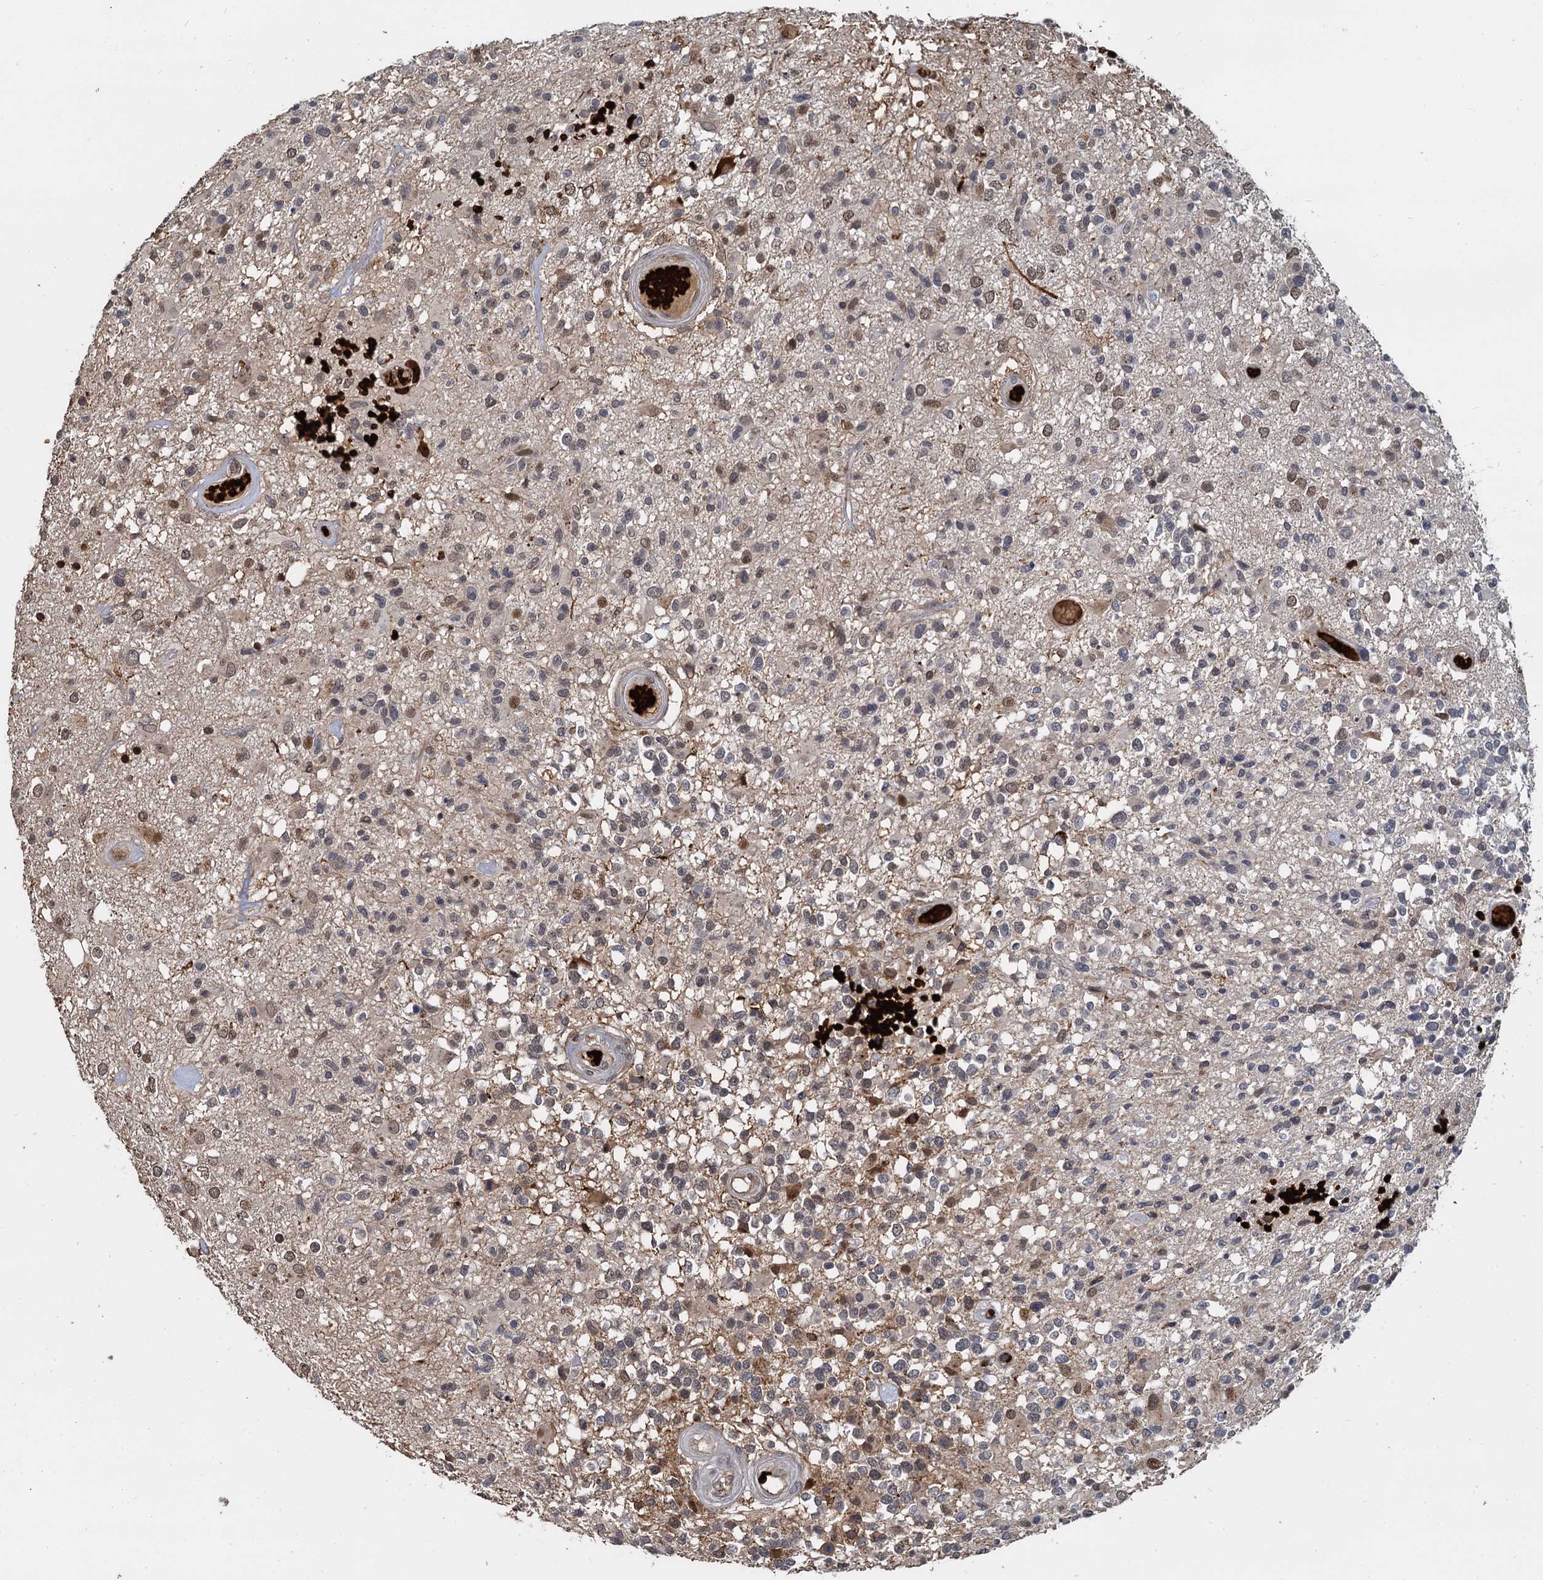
{"staining": {"intensity": "moderate", "quantity": "<25%", "location": "nuclear"}, "tissue": "glioma", "cell_type": "Tumor cells", "image_type": "cancer", "snomed": [{"axis": "morphology", "description": "Glioma, malignant, High grade"}, {"axis": "morphology", "description": "Glioblastoma, NOS"}, {"axis": "topography", "description": "Brain"}], "caption": "Glioma stained for a protein (brown) exhibits moderate nuclear positive positivity in approximately <25% of tumor cells.", "gene": "FANCI", "patient": {"sex": "male", "age": 60}}